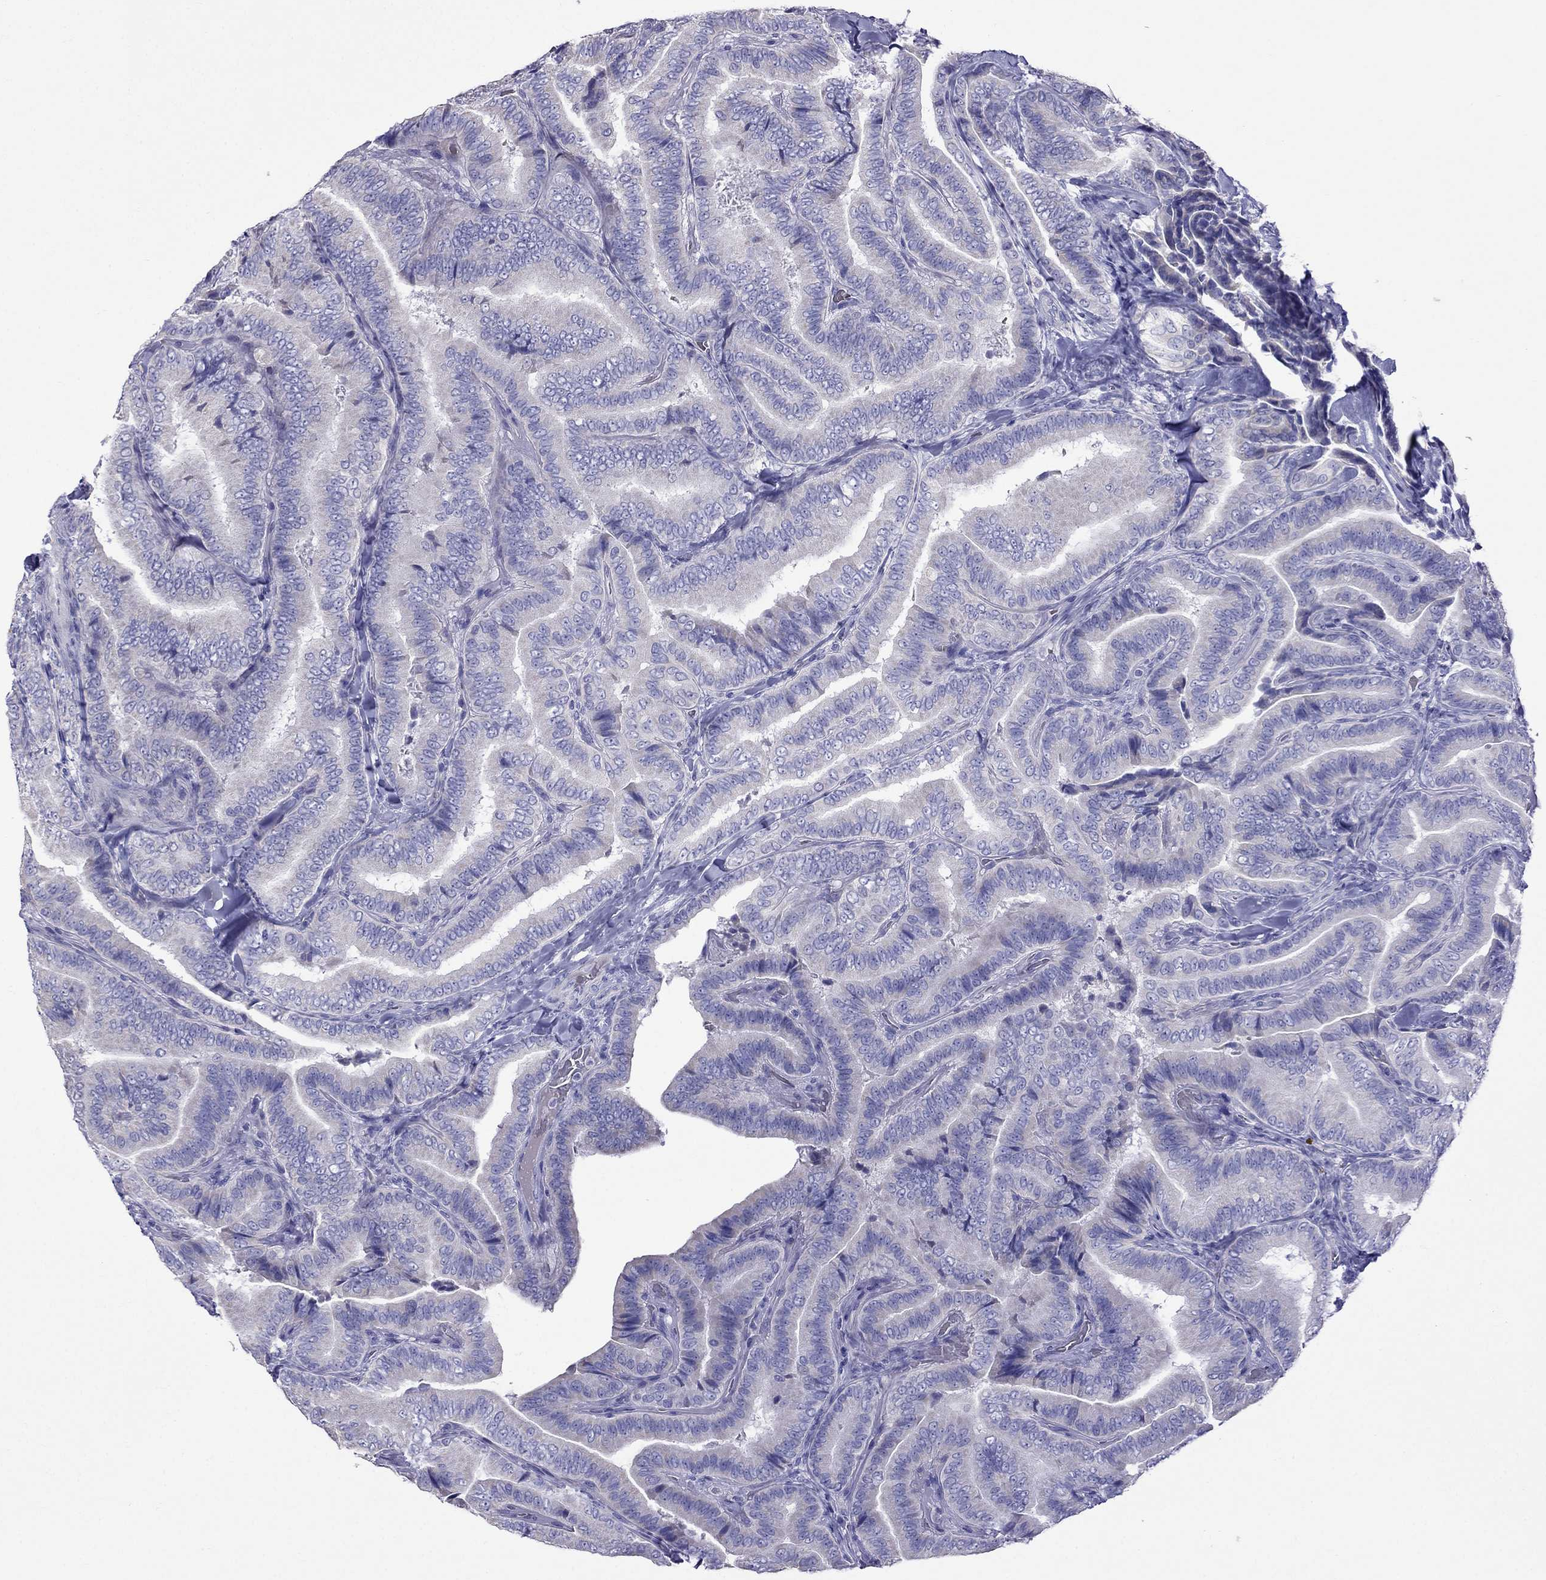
{"staining": {"intensity": "negative", "quantity": "none", "location": "none"}, "tissue": "thyroid cancer", "cell_type": "Tumor cells", "image_type": "cancer", "snomed": [{"axis": "morphology", "description": "Papillary adenocarcinoma, NOS"}, {"axis": "topography", "description": "Thyroid gland"}], "caption": "A histopathology image of human thyroid papillary adenocarcinoma is negative for staining in tumor cells.", "gene": "TDRD1", "patient": {"sex": "male", "age": 61}}